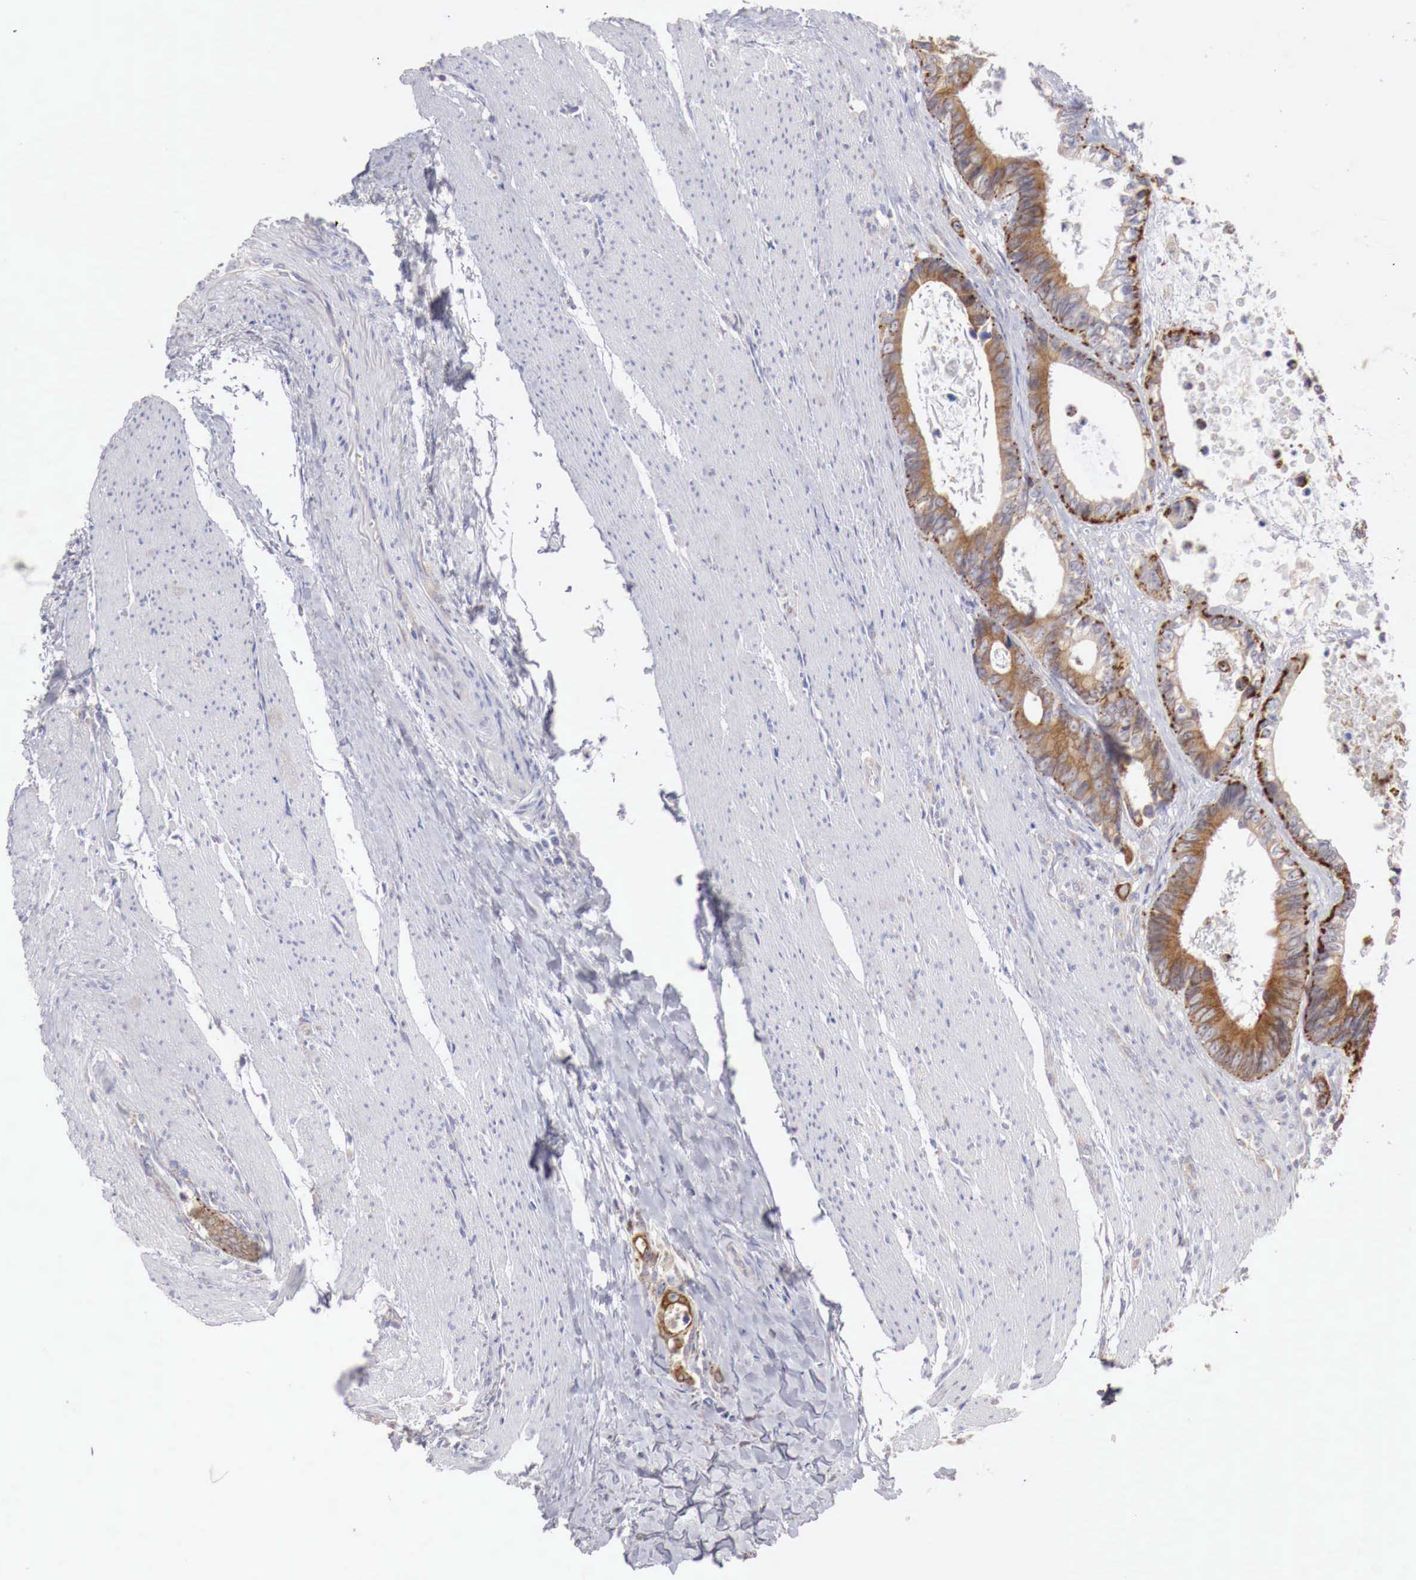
{"staining": {"intensity": "moderate", "quantity": ">75%", "location": "cytoplasmic/membranous"}, "tissue": "colorectal cancer", "cell_type": "Tumor cells", "image_type": "cancer", "snomed": [{"axis": "morphology", "description": "Adenocarcinoma, NOS"}, {"axis": "topography", "description": "Rectum"}], "caption": "Tumor cells reveal medium levels of moderate cytoplasmic/membranous expression in about >75% of cells in human colorectal adenocarcinoma.", "gene": "NSDHL", "patient": {"sex": "female", "age": 98}}